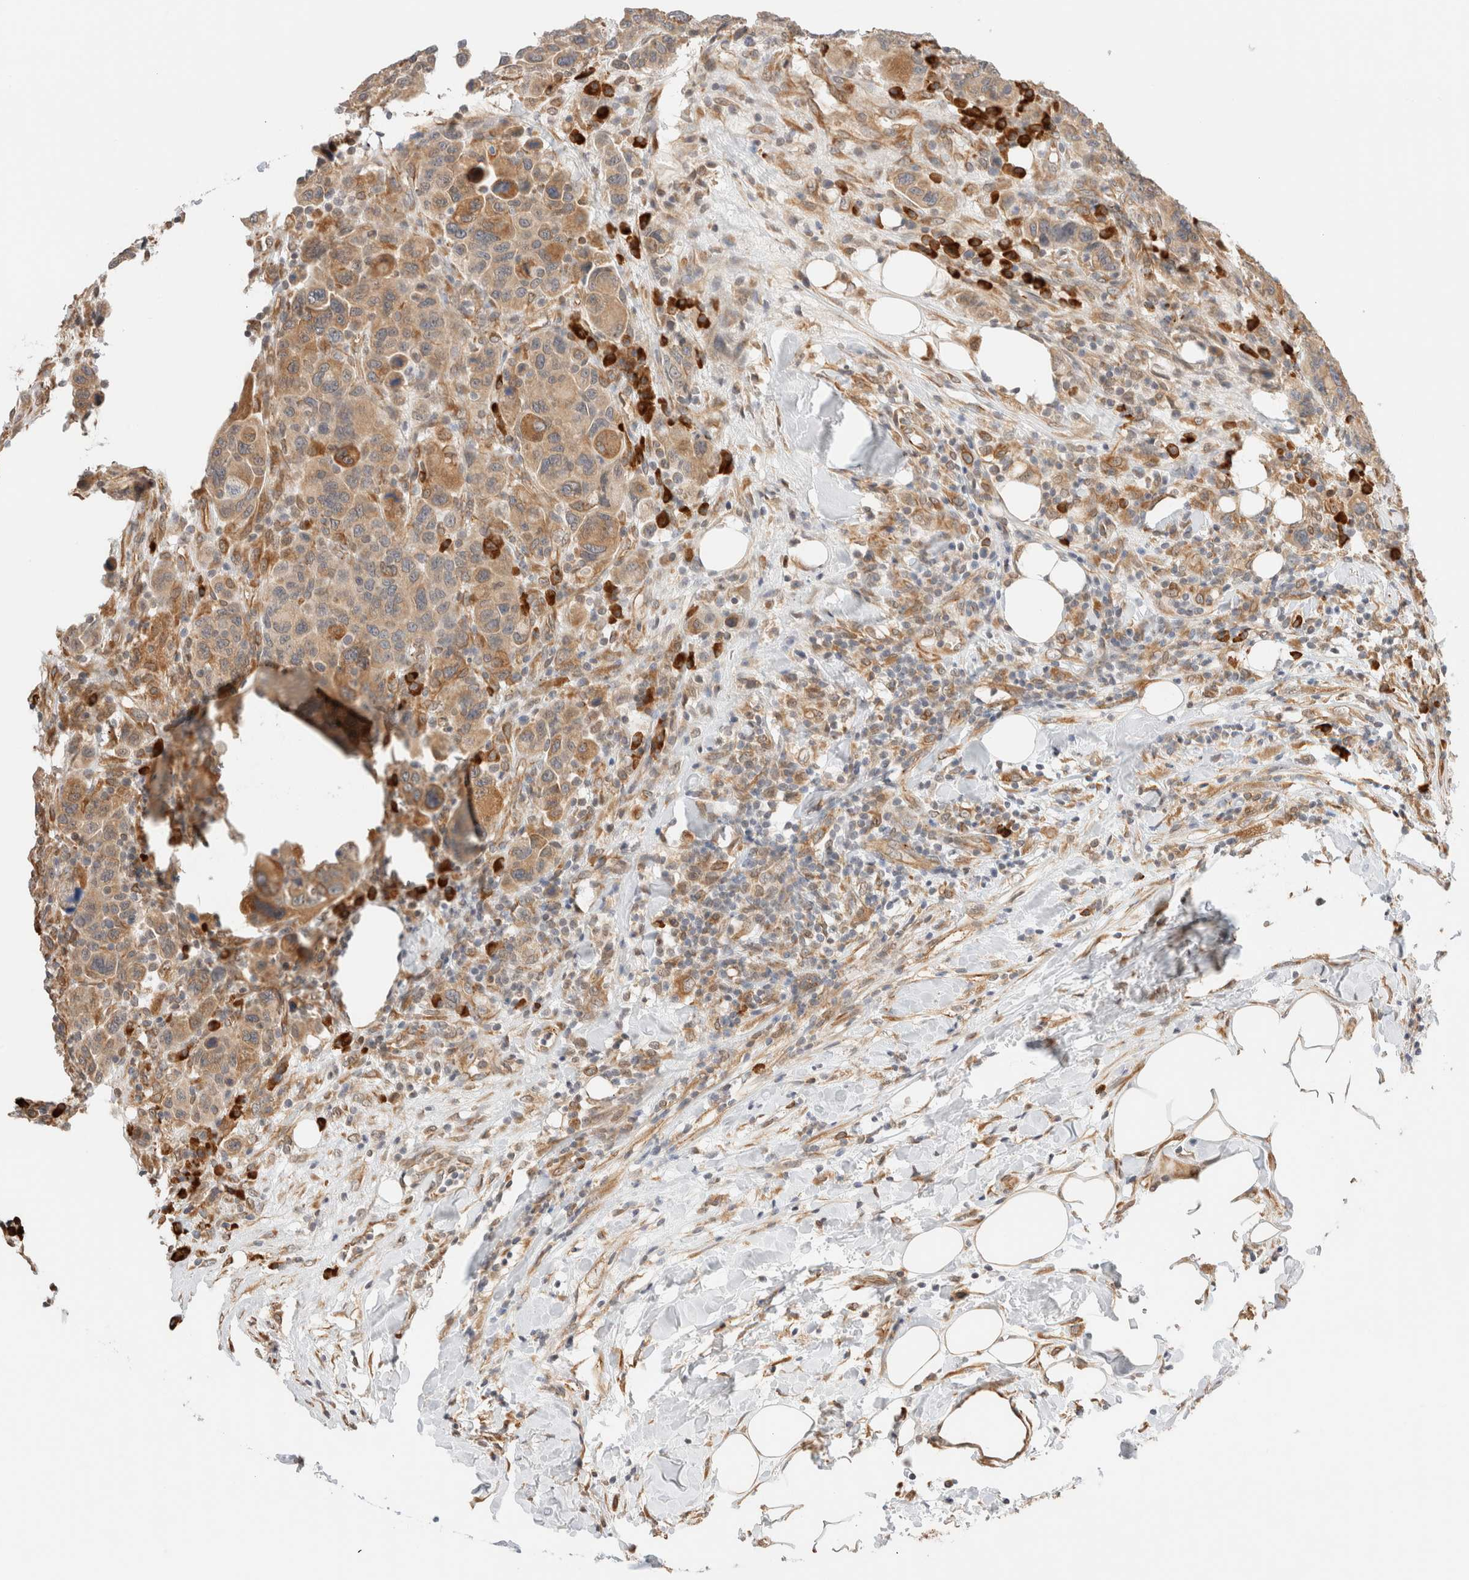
{"staining": {"intensity": "moderate", "quantity": ">75%", "location": "cytoplasmic/membranous"}, "tissue": "breast cancer", "cell_type": "Tumor cells", "image_type": "cancer", "snomed": [{"axis": "morphology", "description": "Duct carcinoma"}, {"axis": "topography", "description": "Breast"}], "caption": "Brown immunohistochemical staining in invasive ductal carcinoma (breast) exhibits moderate cytoplasmic/membranous staining in about >75% of tumor cells.", "gene": "SYVN1", "patient": {"sex": "female", "age": 37}}